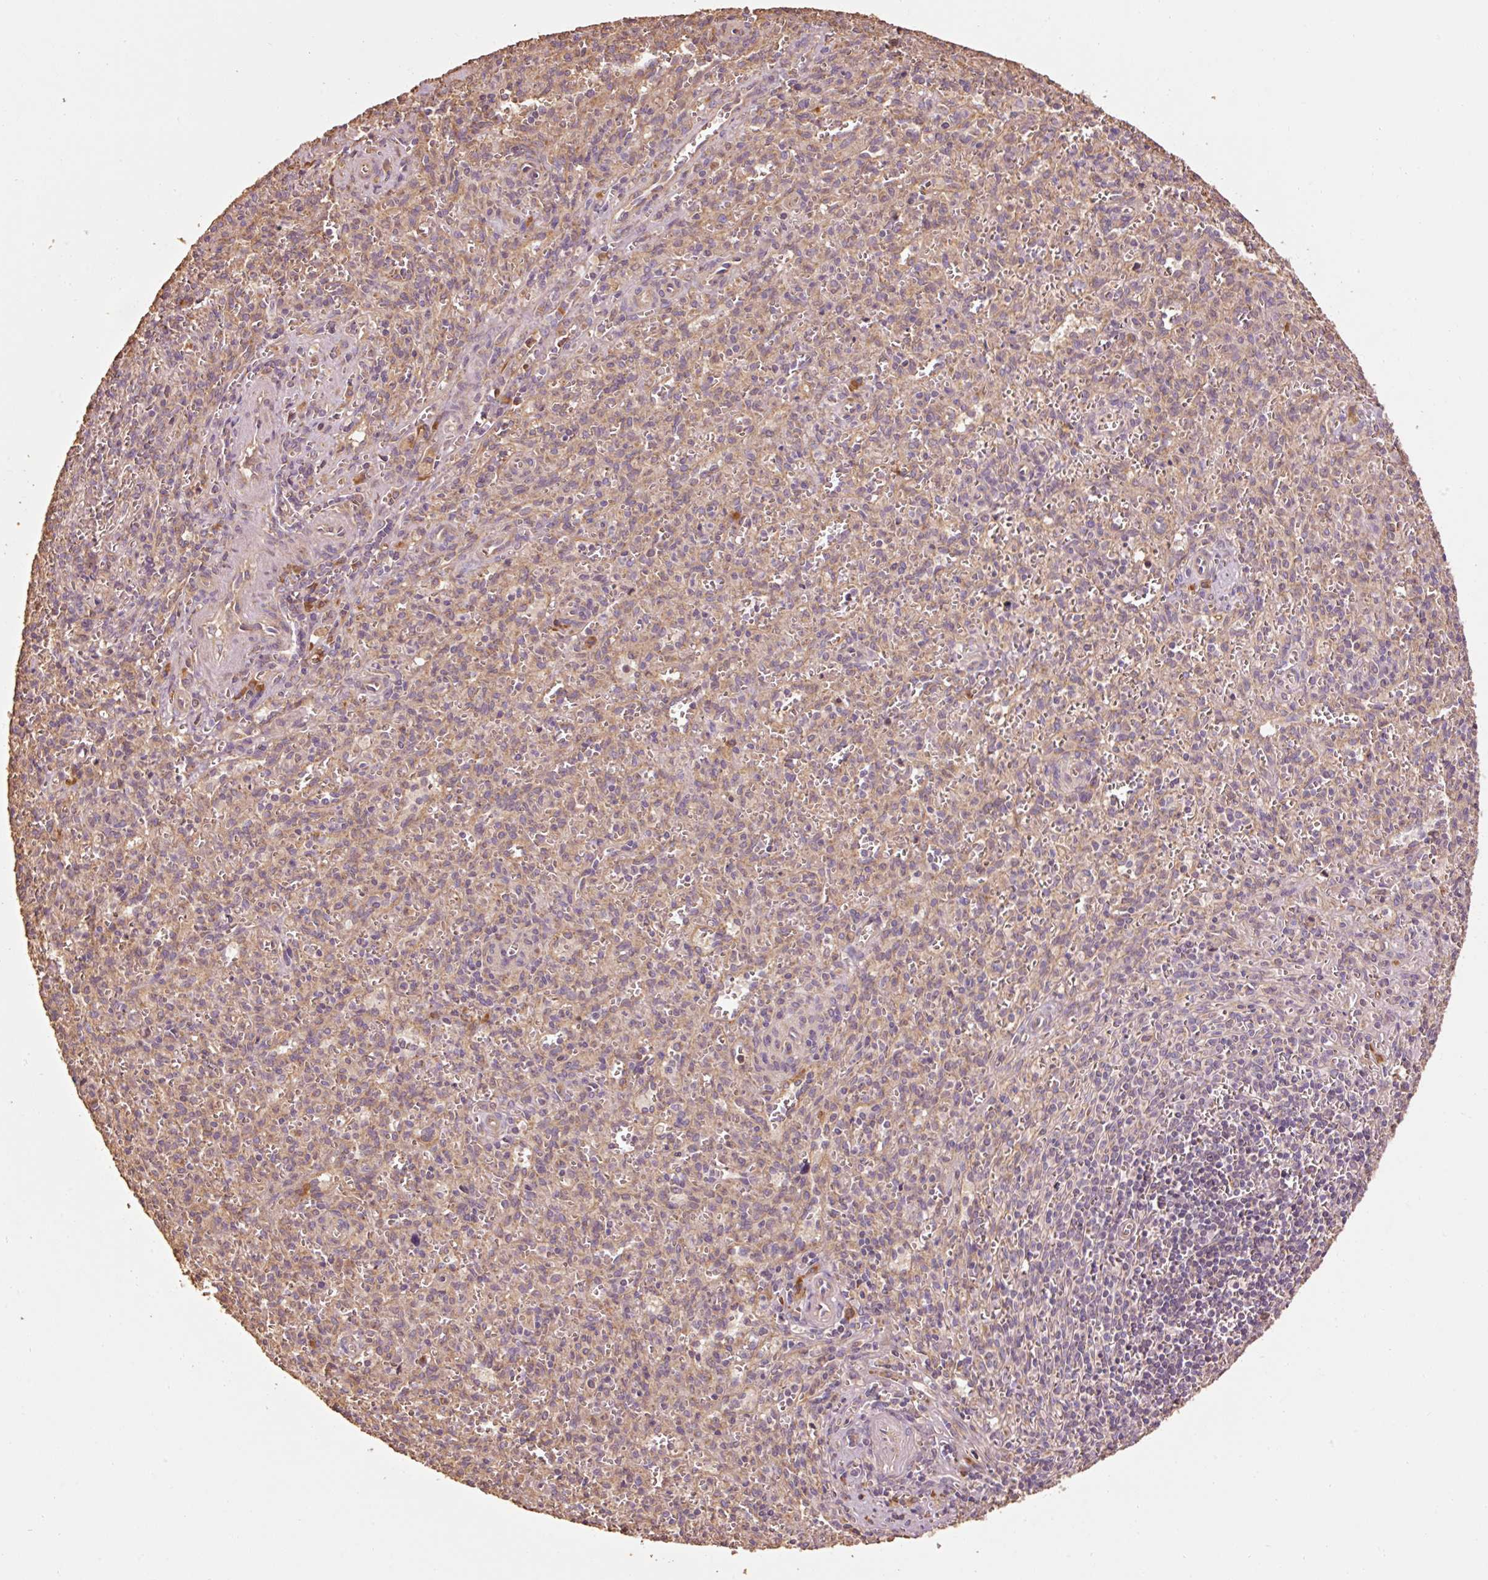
{"staining": {"intensity": "moderate", "quantity": "<25%", "location": "cytoplasmic/membranous"}, "tissue": "spleen", "cell_type": "Cells in red pulp", "image_type": "normal", "snomed": [{"axis": "morphology", "description": "Normal tissue, NOS"}, {"axis": "topography", "description": "Spleen"}], "caption": "The image demonstrates staining of normal spleen, revealing moderate cytoplasmic/membranous protein staining (brown color) within cells in red pulp. (Stains: DAB (3,3'-diaminobenzidine) in brown, nuclei in blue, Microscopy: brightfield microscopy at high magnification).", "gene": "EFHC1", "patient": {"sex": "female", "age": 26}}